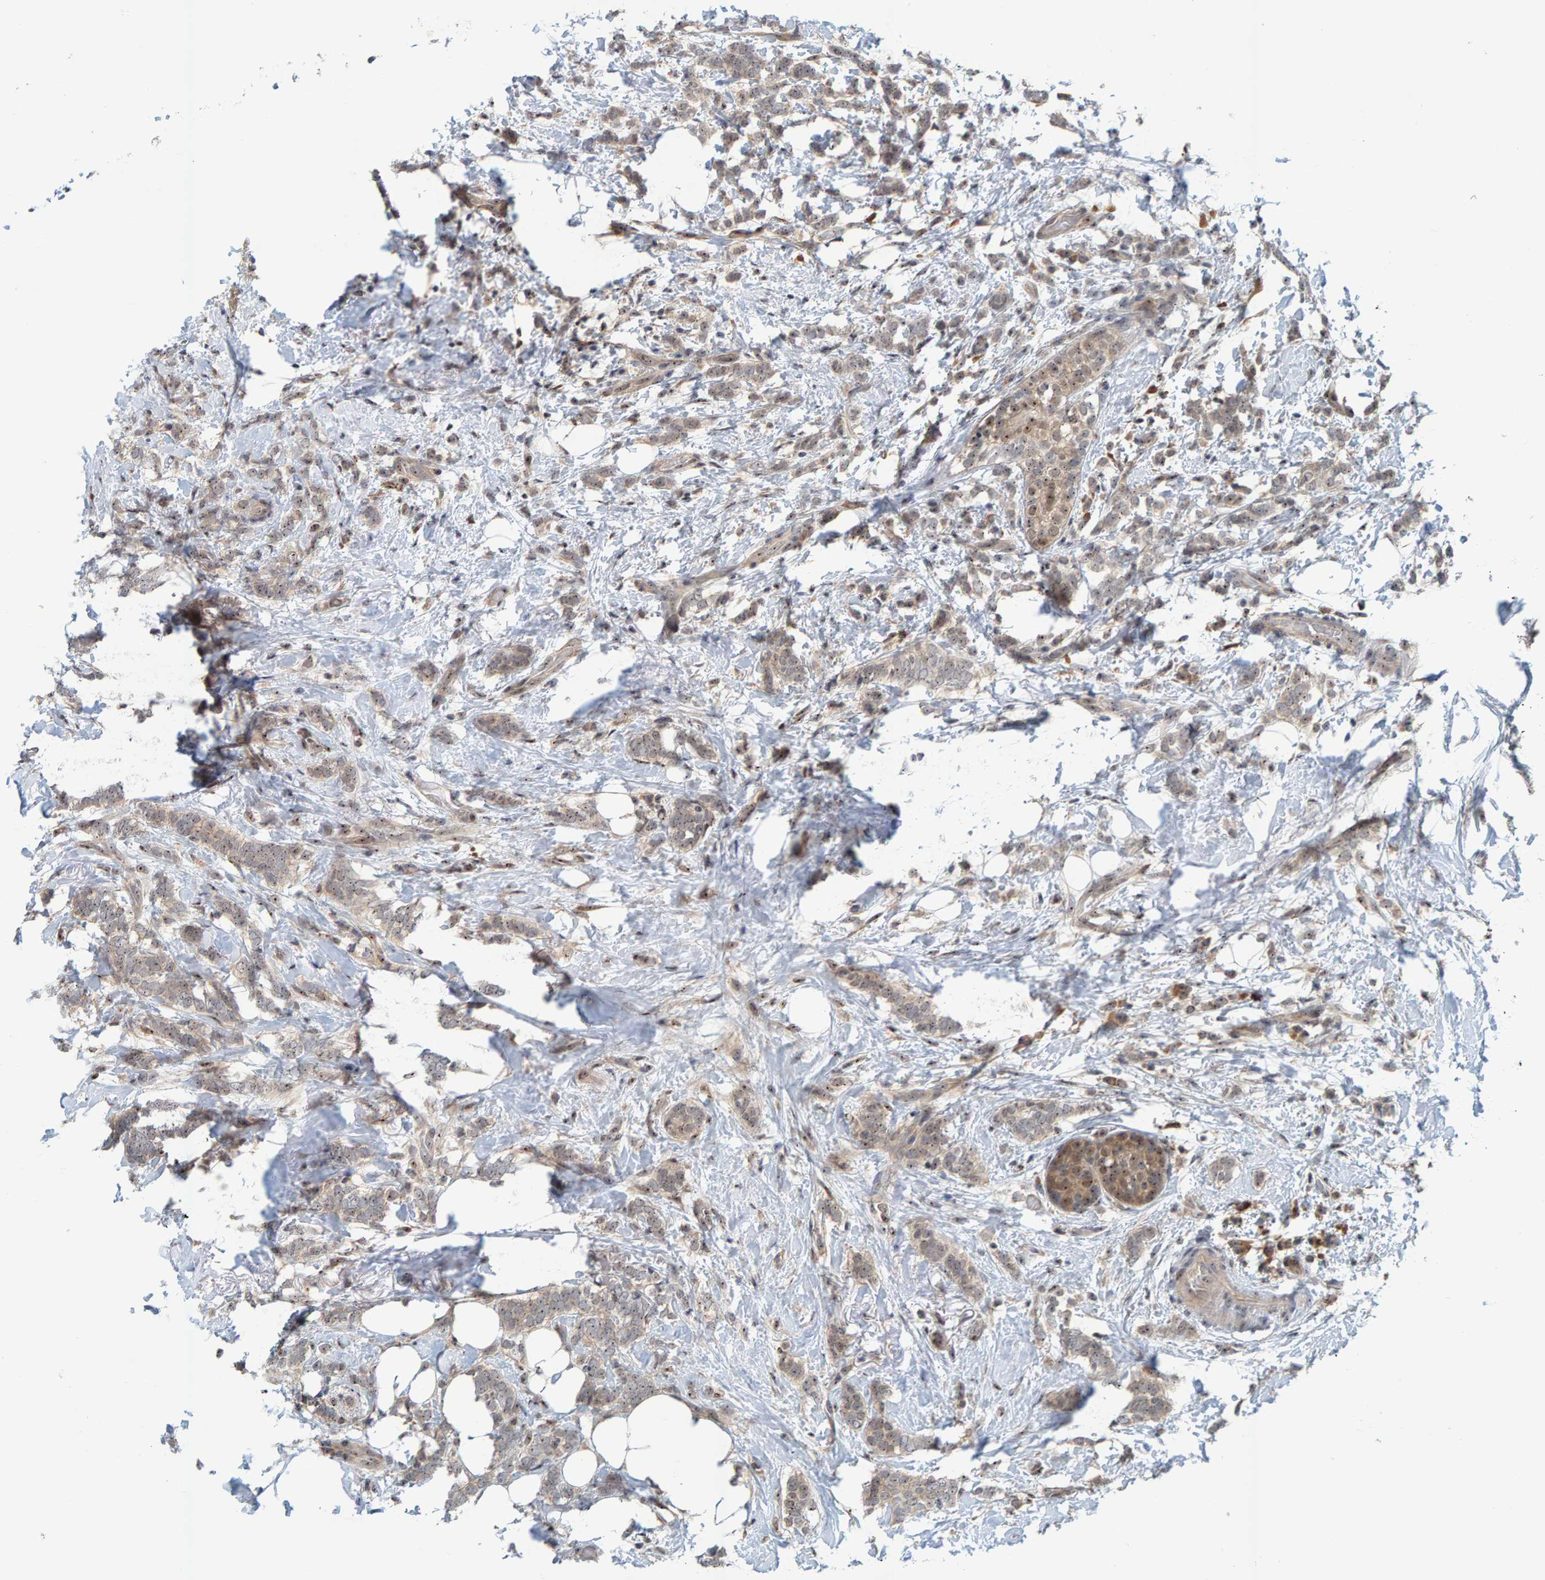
{"staining": {"intensity": "weak", "quantity": ">75%", "location": "cytoplasmic/membranous,nuclear"}, "tissue": "breast cancer", "cell_type": "Tumor cells", "image_type": "cancer", "snomed": [{"axis": "morphology", "description": "Lobular carcinoma"}, {"axis": "topography", "description": "Breast"}], "caption": "The histopathology image exhibits staining of breast cancer (lobular carcinoma), revealing weak cytoplasmic/membranous and nuclear protein staining (brown color) within tumor cells.", "gene": "POLR1E", "patient": {"sex": "female", "age": 50}}